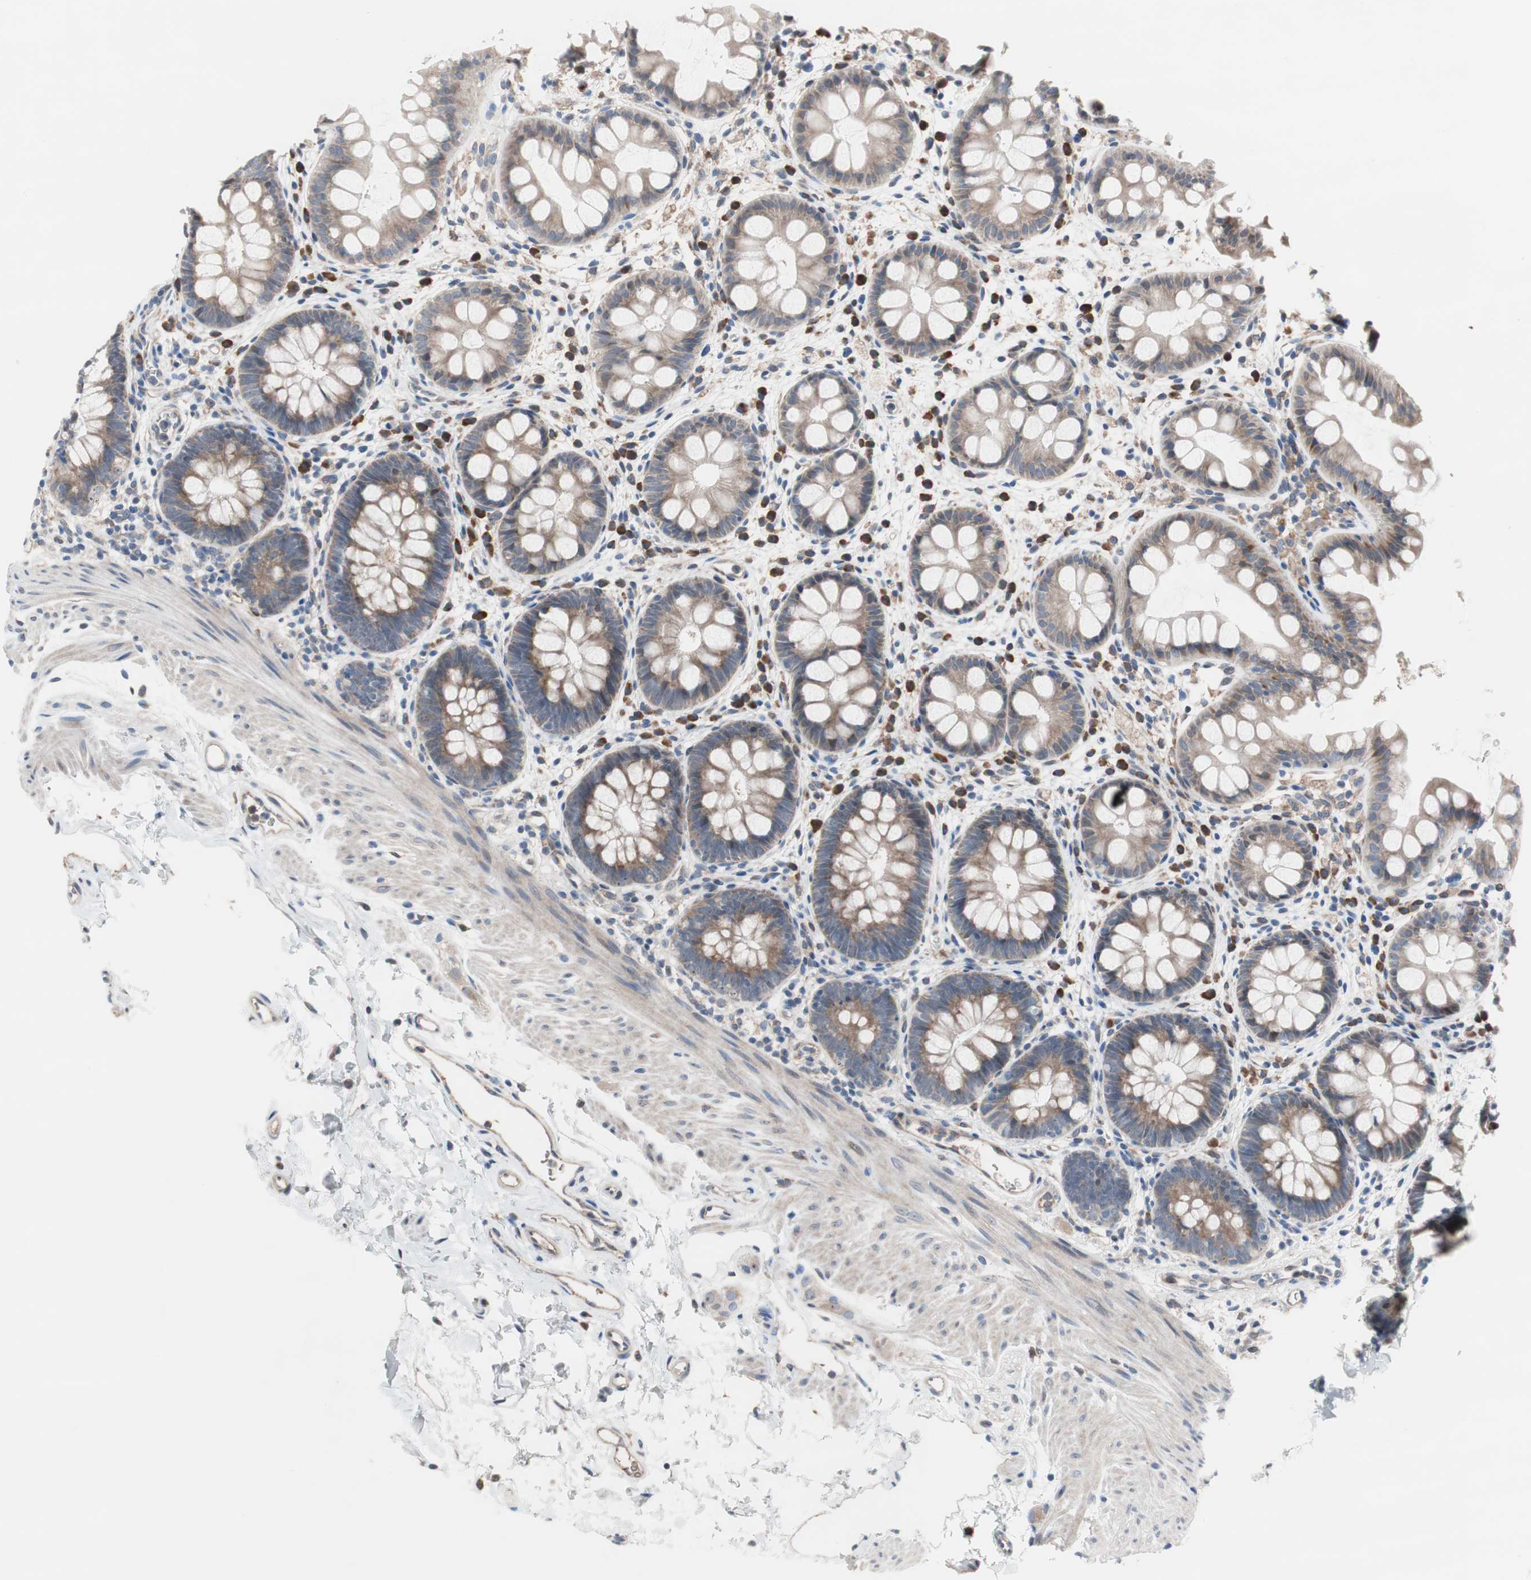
{"staining": {"intensity": "weak", "quantity": ">75%", "location": "cytoplasmic/membranous"}, "tissue": "rectum", "cell_type": "Glandular cells", "image_type": "normal", "snomed": [{"axis": "morphology", "description": "Normal tissue, NOS"}, {"axis": "topography", "description": "Rectum"}], "caption": "Immunohistochemistry (IHC) image of normal human rectum stained for a protein (brown), which demonstrates low levels of weak cytoplasmic/membranous expression in approximately >75% of glandular cells.", "gene": "KANSL1", "patient": {"sex": "female", "age": 24}}